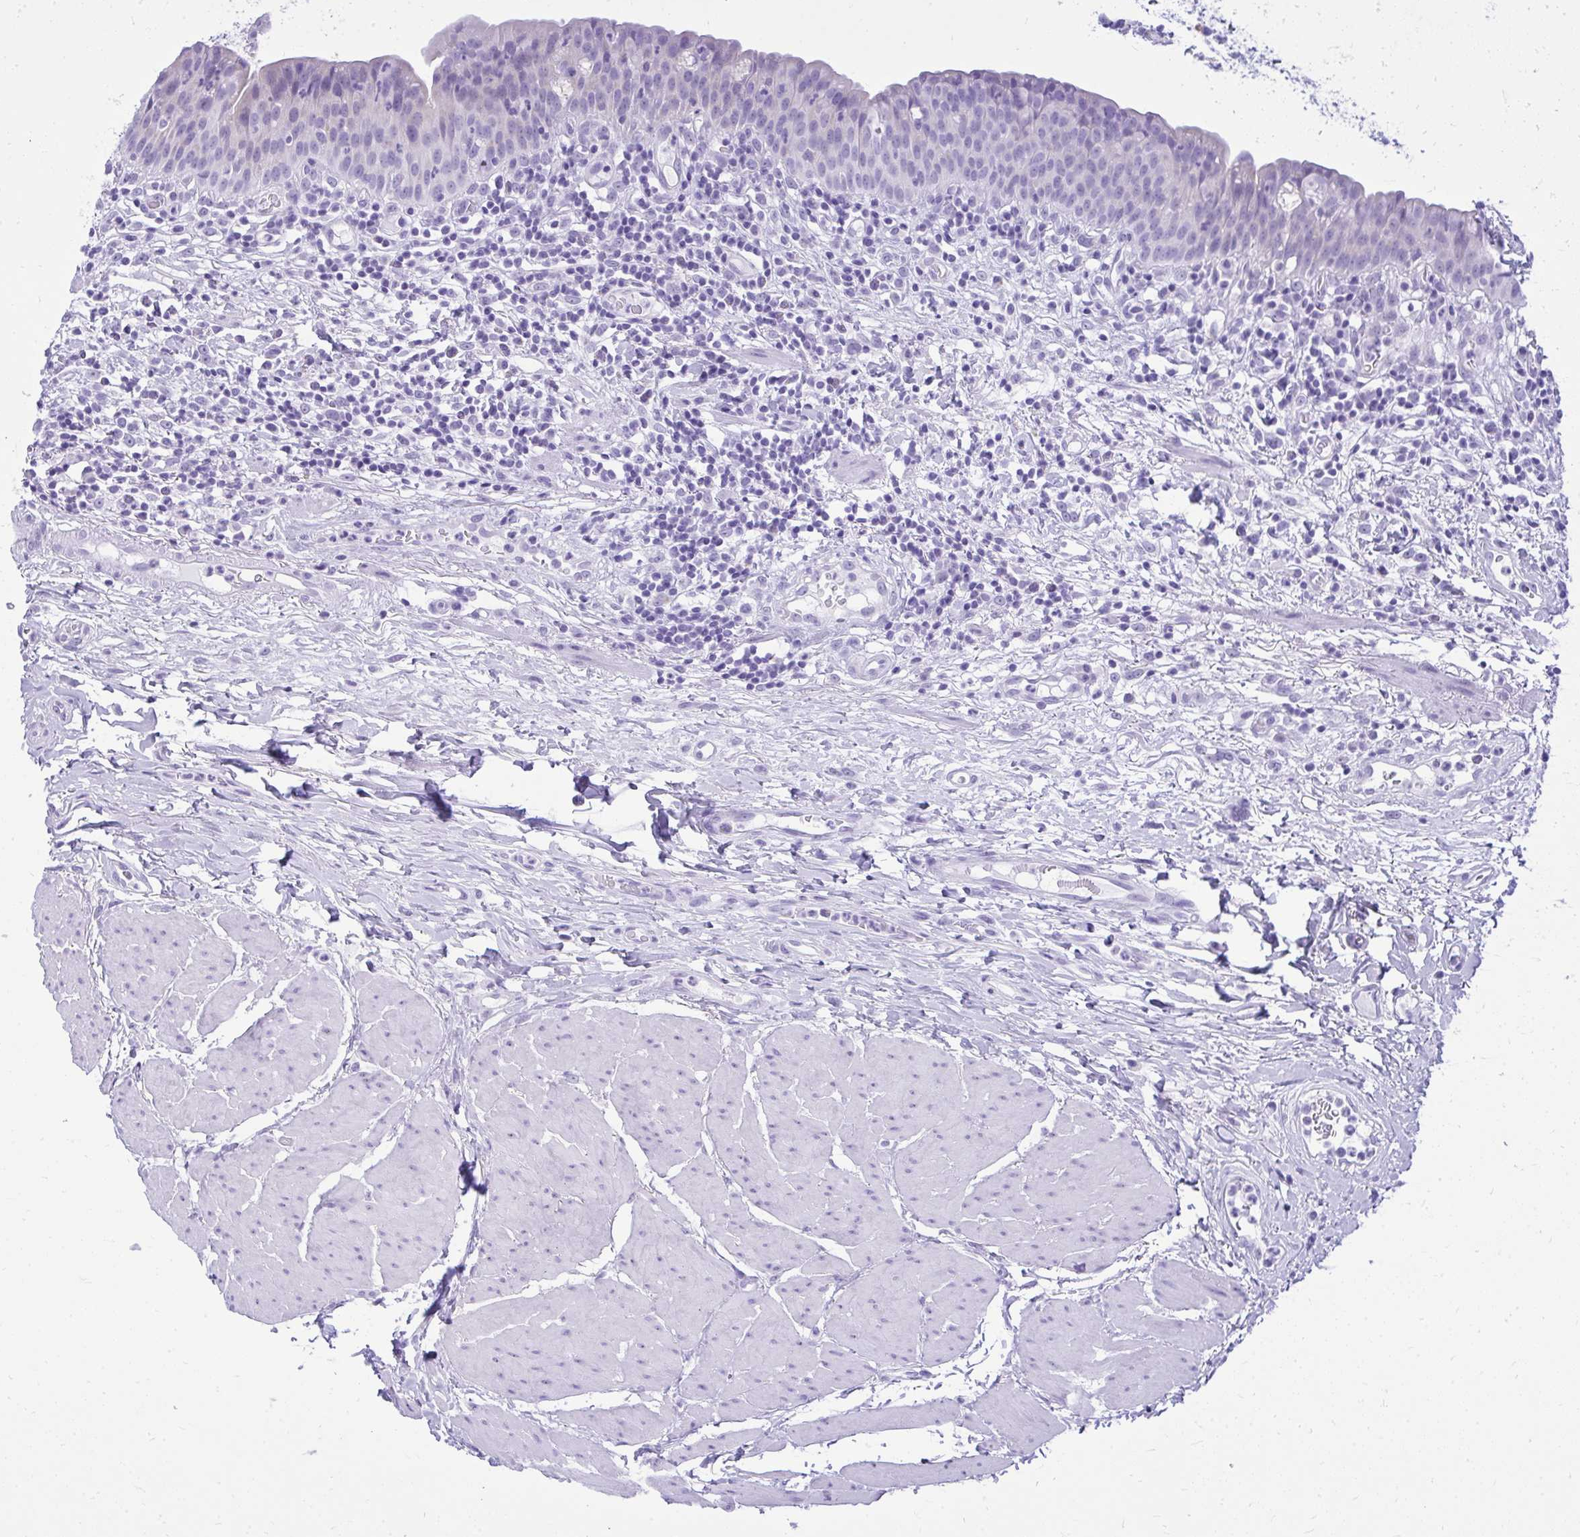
{"staining": {"intensity": "negative", "quantity": "none", "location": "none"}, "tissue": "urinary bladder", "cell_type": "Urothelial cells", "image_type": "normal", "snomed": [{"axis": "morphology", "description": "Normal tissue, NOS"}, {"axis": "morphology", "description": "Inflammation, NOS"}, {"axis": "topography", "description": "Urinary bladder"}], "caption": "Urothelial cells are negative for brown protein staining in unremarkable urinary bladder.", "gene": "RALYL", "patient": {"sex": "male", "age": 57}}